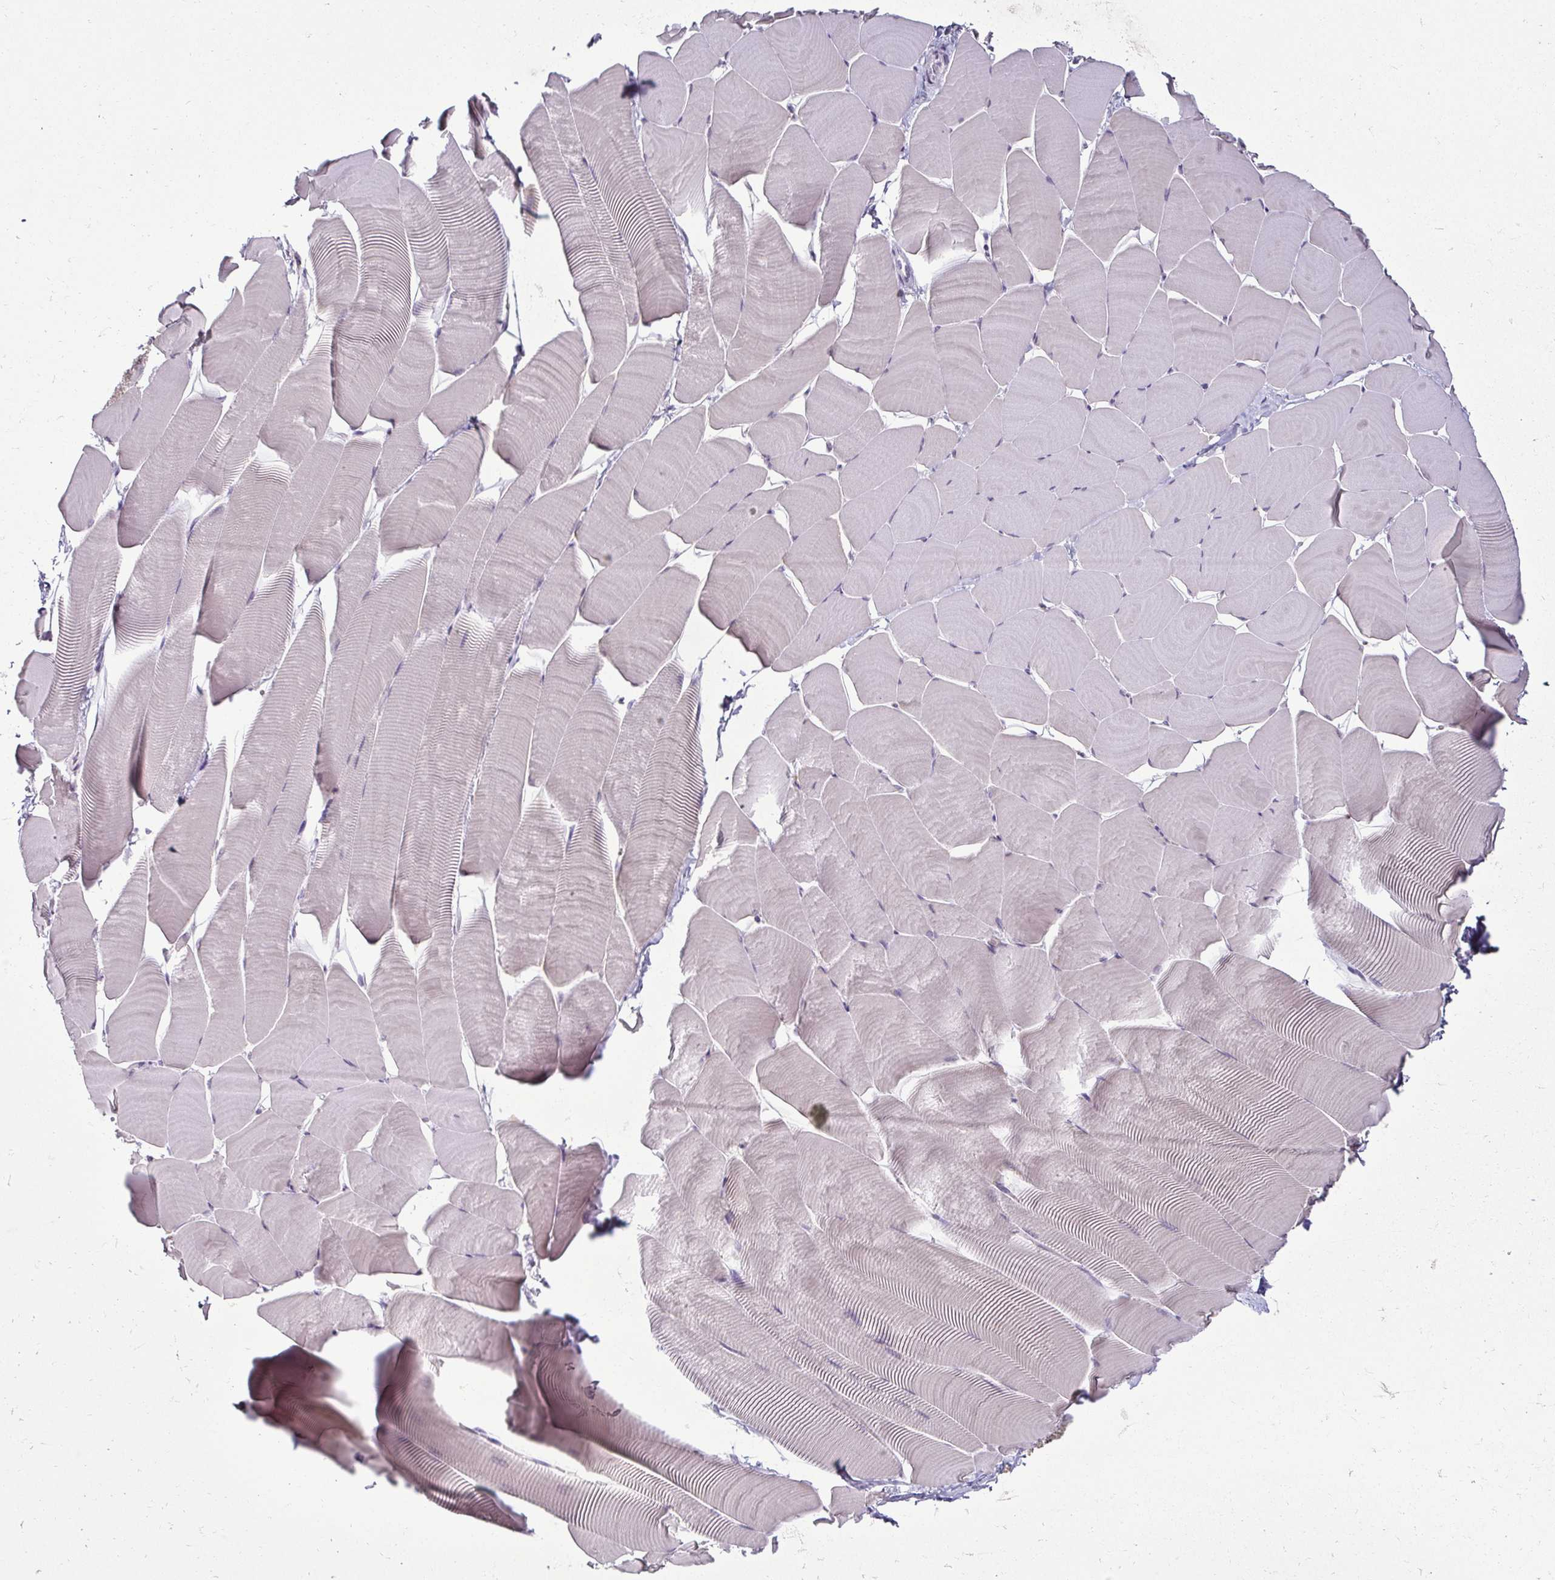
{"staining": {"intensity": "negative", "quantity": "none", "location": "none"}, "tissue": "skeletal muscle", "cell_type": "Myocytes", "image_type": "normal", "snomed": [{"axis": "morphology", "description": "Normal tissue, NOS"}, {"axis": "topography", "description": "Skeletal muscle"}], "caption": "Immunohistochemical staining of unremarkable human skeletal muscle shows no significant staining in myocytes. (Immunohistochemistry, brightfield microscopy, high magnification).", "gene": "HOPX", "patient": {"sex": "male", "age": 25}}